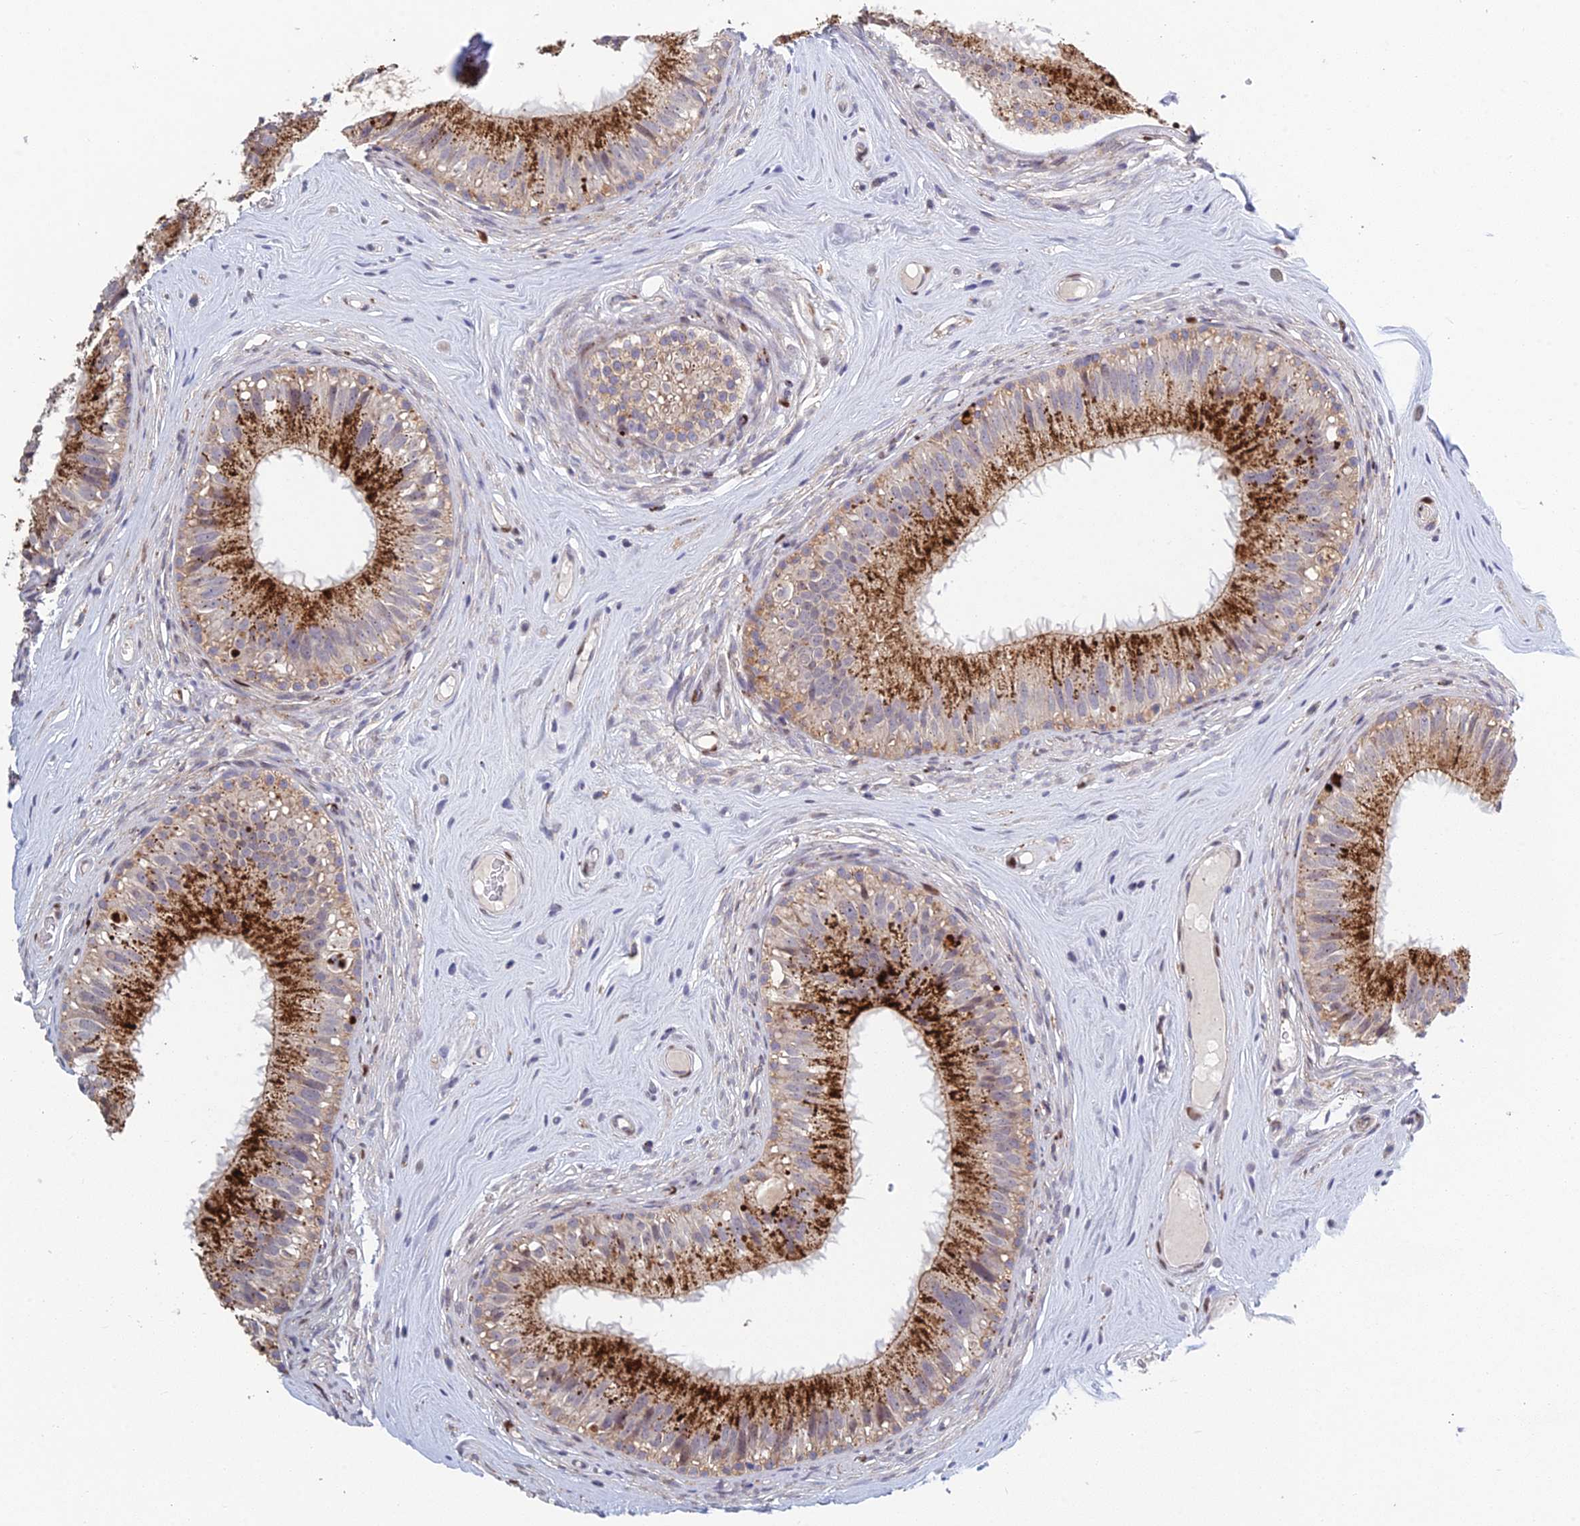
{"staining": {"intensity": "moderate", "quantity": ">75%", "location": "cytoplasmic/membranous"}, "tissue": "epididymis", "cell_type": "Glandular cells", "image_type": "normal", "snomed": [{"axis": "morphology", "description": "Normal tissue, NOS"}, {"axis": "topography", "description": "Epididymis"}], "caption": "Protein positivity by IHC reveals moderate cytoplasmic/membranous expression in about >75% of glandular cells in benign epididymis.", "gene": "FOXS1", "patient": {"sex": "male", "age": 45}}